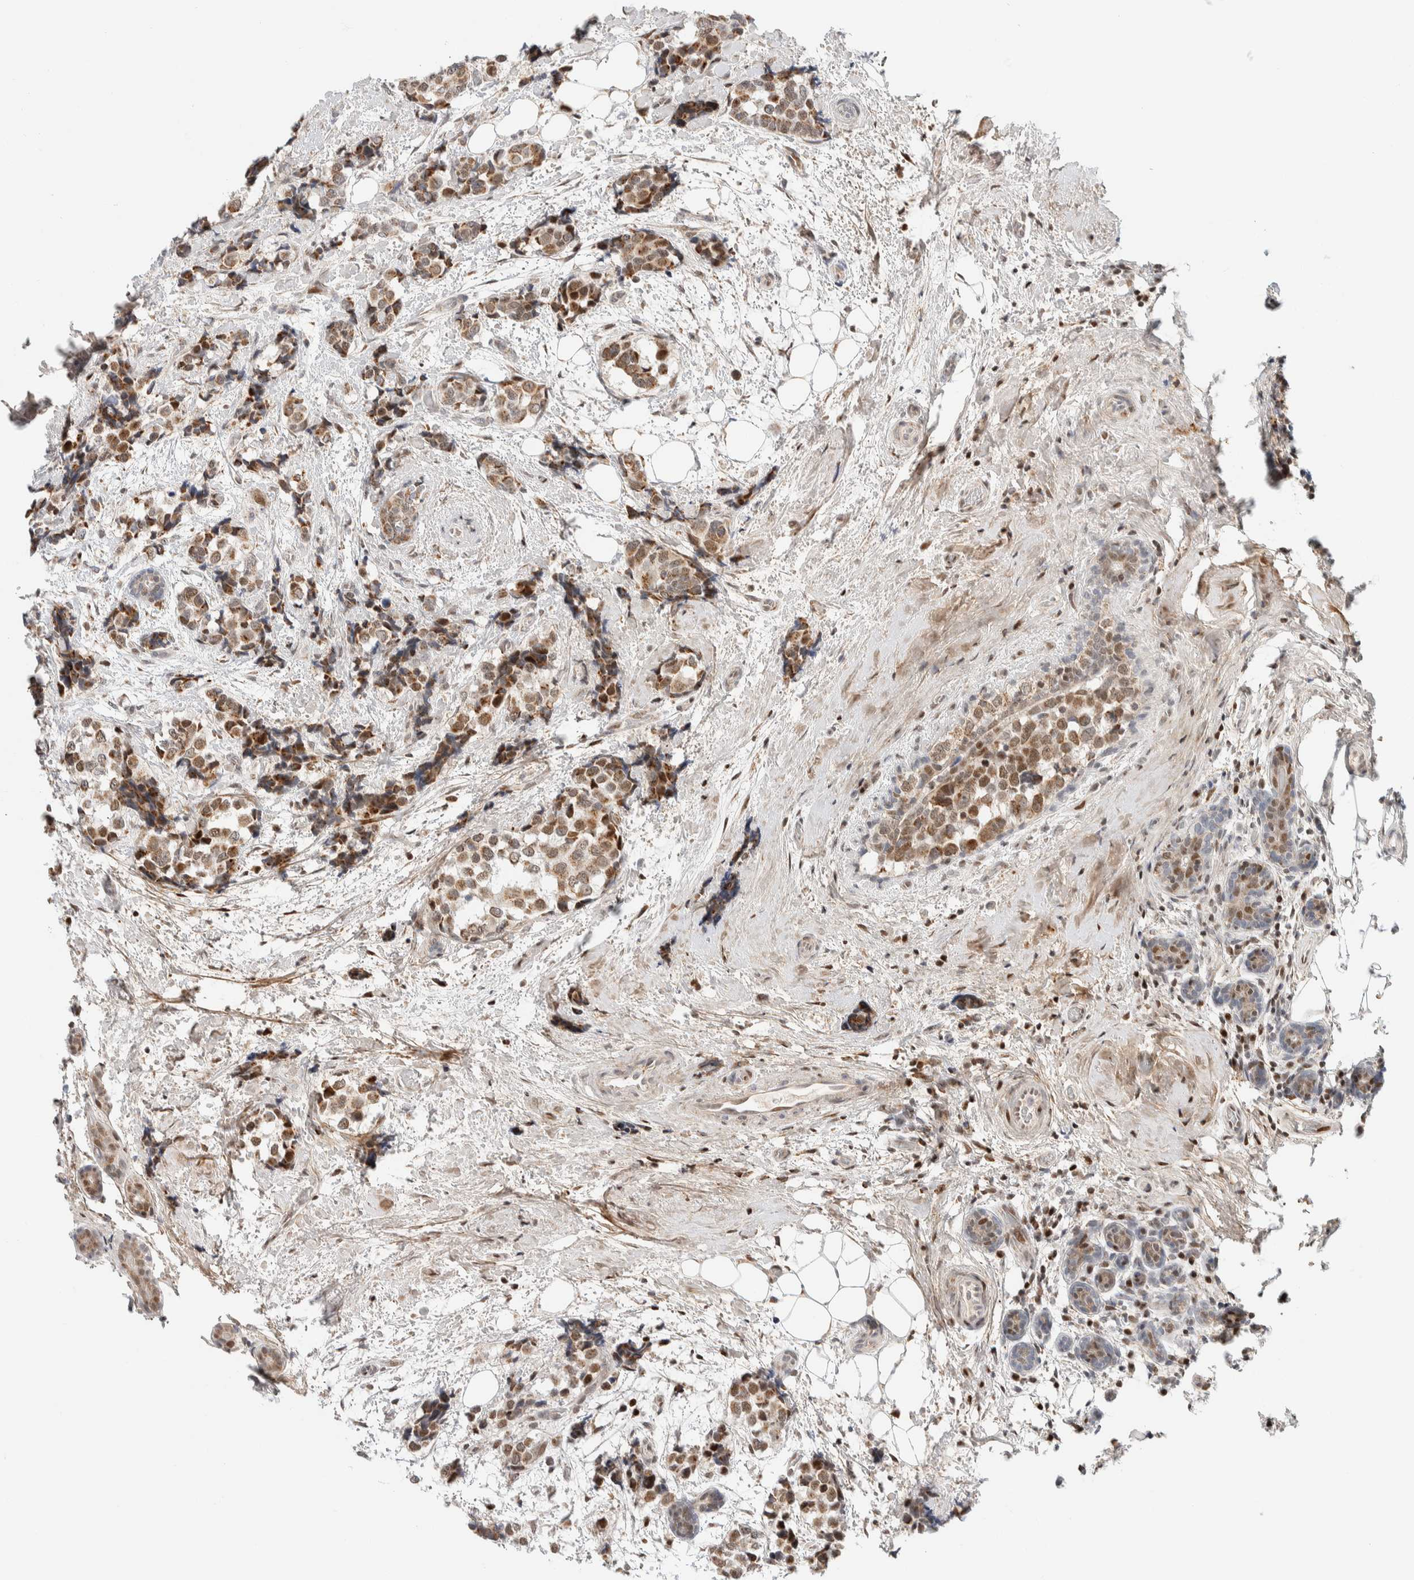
{"staining": {"intensity": "moderate", "quantity": ">75%", "location": "cytoplasmic/membranous"}, "tissue": "breast cancer", "cell_type": "Tumor cells", "image_type": "cancer", "snomed": [{"axis": "morphology", "description": "Normal tissue, NOS"}, {"axis": "morphology", "description": "Duct carcinoma"}, {"axis": "topography", "description": "Breast"}], "caption": "High-magnification brightfield microscopy of breast cancer (intraductal carcinoma) stained with DAB (3,3'-diaminobenzidine) (brown) and counterstained with hematoxylin (blue). tumor cells exhibit moderate cytoplasmic/membranous positivity is seen in approximately>75% of cells.", "gene": "TSPAN32", "patient": {"sex": "female", "age": 43}}